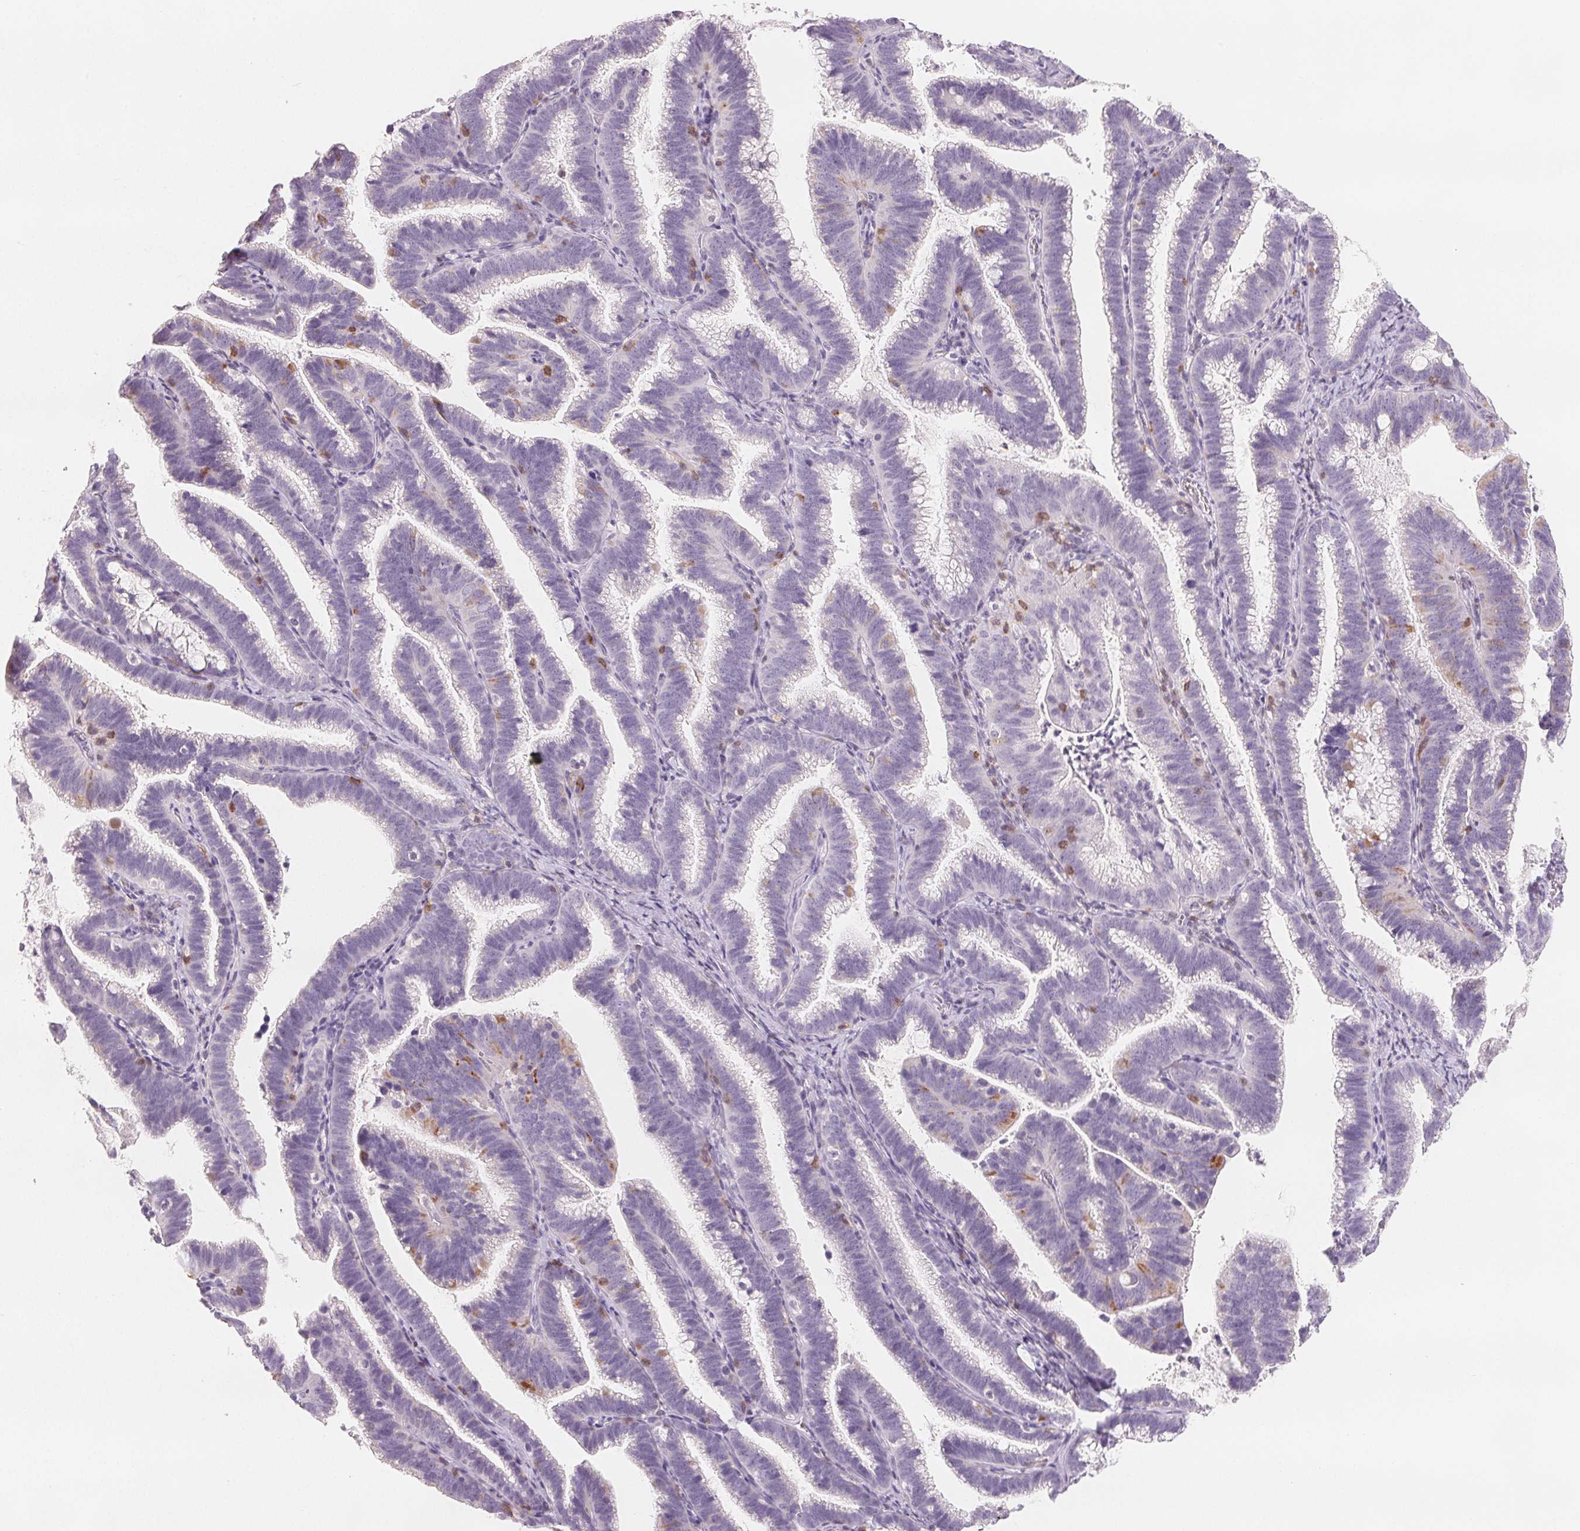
{"staining": {"intensity": "weak", "quantity": "<25%", "location": "cytoplasmic/membranous"}, "tissue": "cervical cancer", "cell_type": "Tumor cells", "image_type": "cancer", "snomed": [{"axis": "morphology", "description": "Adenocarcinoma, NOS"}, {"axis": "topography", "description": "Cervix"}], "caption": "Immunohistochemistry (IHC) histopathology image of neoplastic tissue: adenocarcinoma (cervical) stained with DAB exhibits no significant protein positivity in tumor cells. (Stains: DAB IHC with hematoxylin counter stain, Microscopy: brightfield microscopy at high magnification).", "gene": "CD69", "patient": {"sex": "female", "age": 61}}